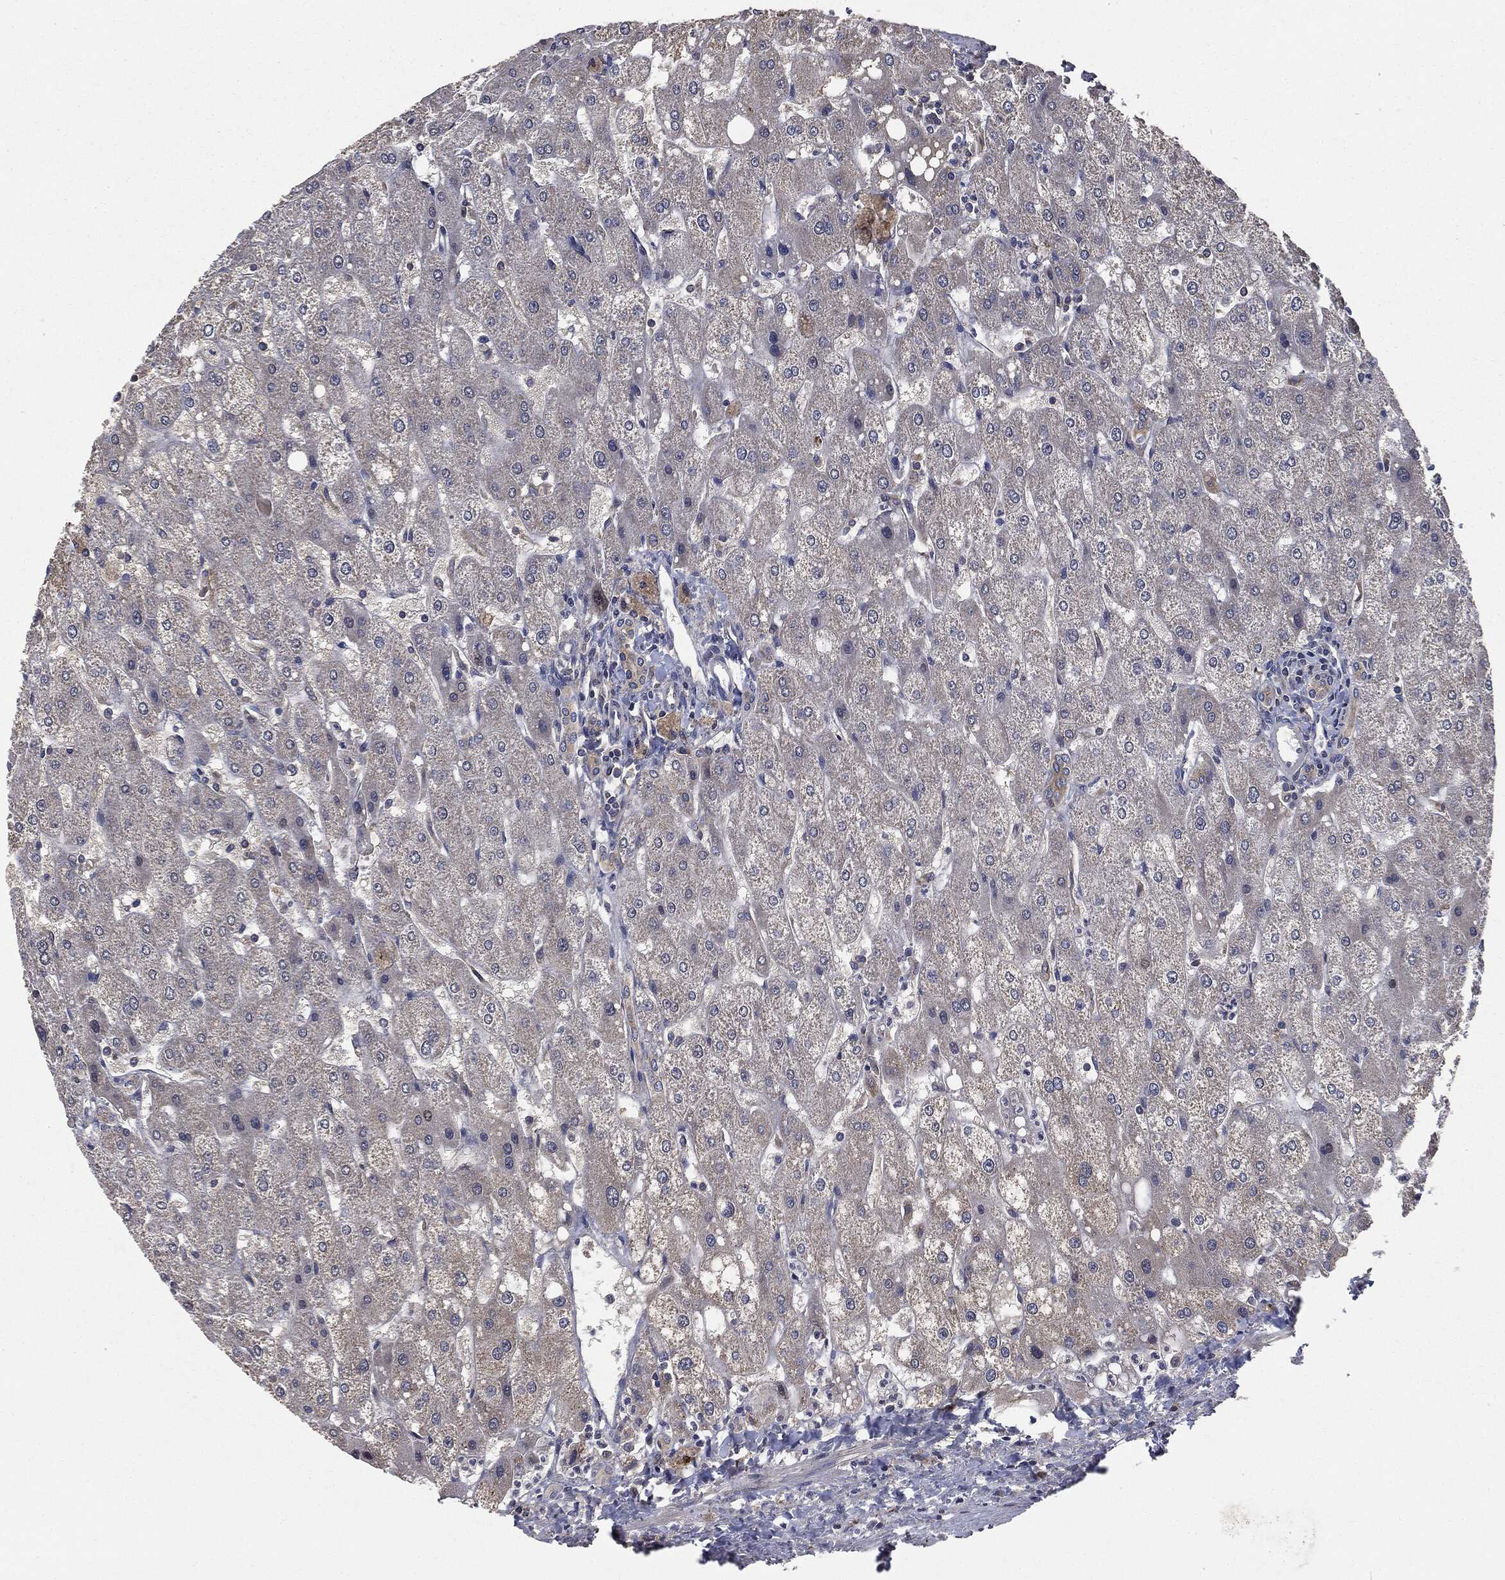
{"staining": {"intensity": "negative", "quantity": "none", "location": "none"}, "tissue": "liver", "cell_type": "Cholangiocytes", "image_type": "normal", "snomed": [{"axis": "morphology", "description": "Normal tissue, NOS"}, {"axis": "topography", "description": "Liver"}], "caption": "Photomicrograph shows no protein positivity in cholangiocytes of normal liver.", "gene": "PLOD3", "patient": {"sex": "male", "age": 67}}